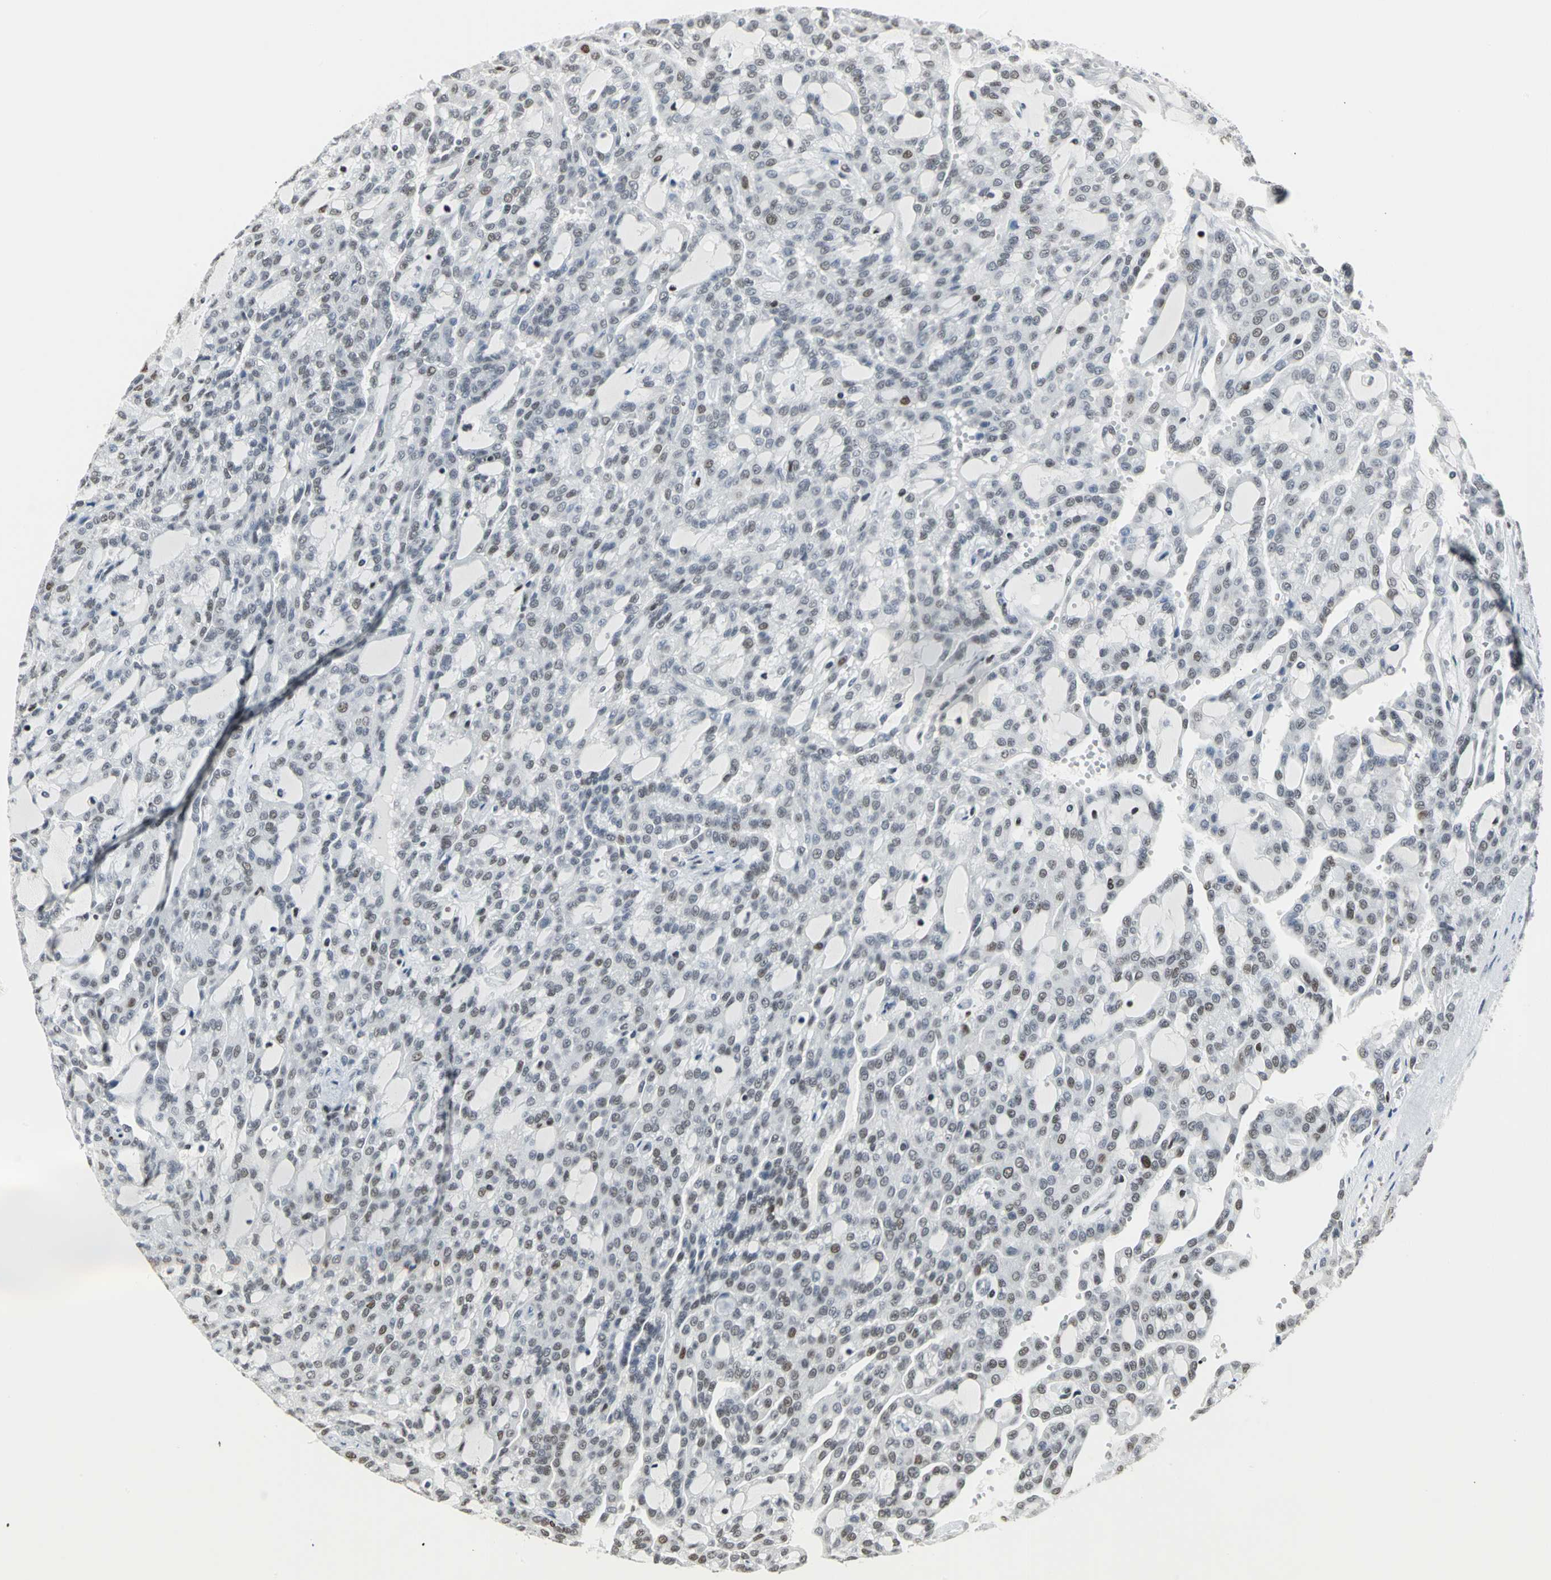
{"staining": {"intensity": "weak", "quantity": "25%-75%", "location": "nuclear"}, "tissue": "renal cancer", "cell_type": "Tumor cells", "image_type": "cancer", "snomed": [{"axis": "morphology", "description": "Adenocarcinoma, NOS"}, {"axis": "topography", "description": "Kidney"}], "caption": "Renal cancer tissue demonstrates weak nuclear staining in approximately 25%-75% of tumor cells", "gene": "HNRNPD", "patient": {"sex": "male", "age": 63}}